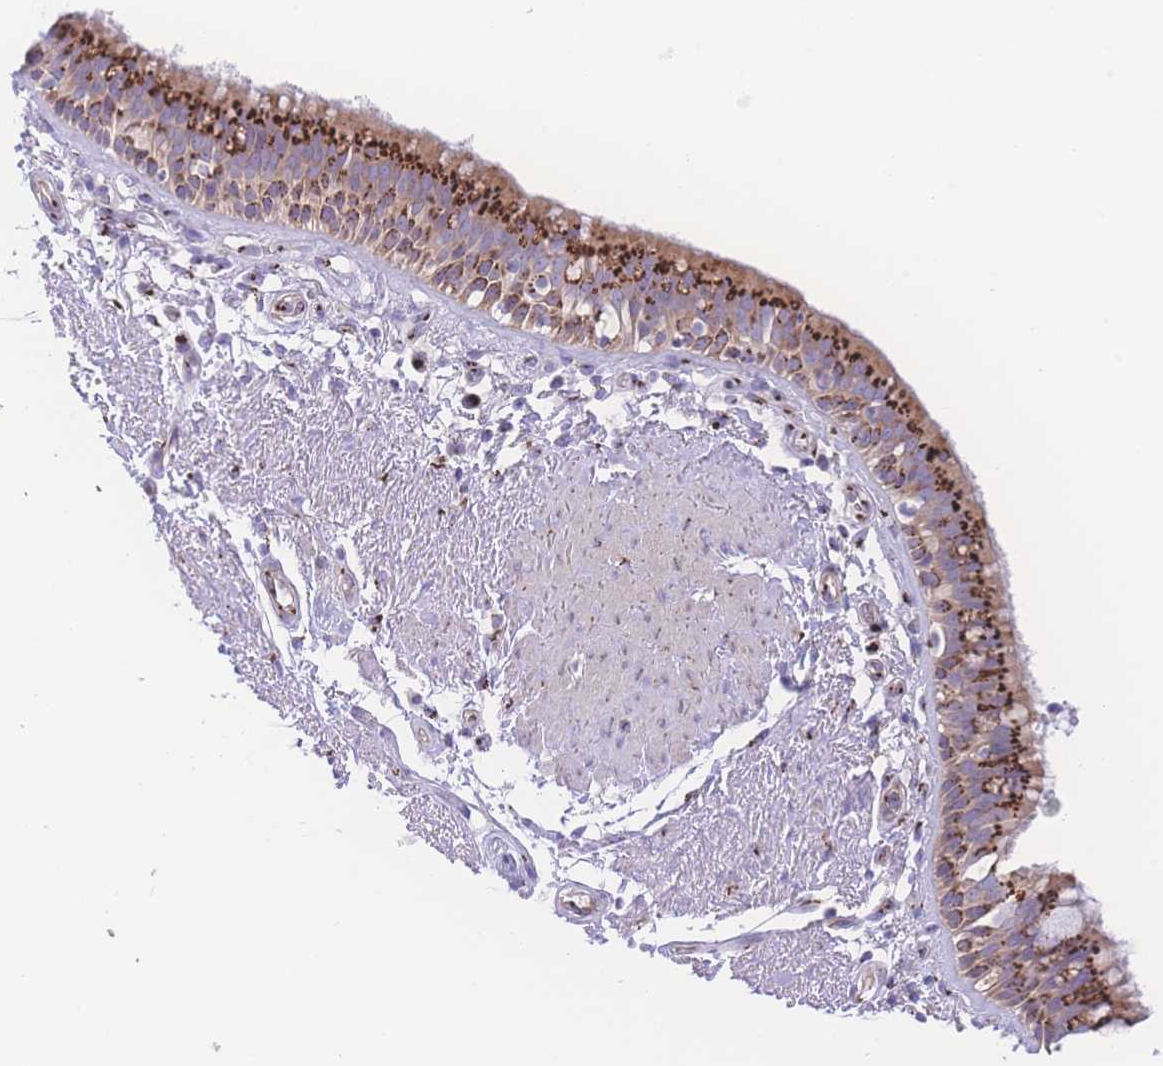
{"staining": {"intensity": "strong", "quantity": ">75%", "location": "cytoplasmic/membranous"}, "tissue": "bronchus", "cell_type": "Respiratory epithelial cells", "image_type": "normal", "snomed": [{"axis": "morphology", "description": "Normal tissue, NOS"}, {"axis": "morphology", "description": "Neoplasm, uncertain whether benign or malignant"}, {"axis": "topography", "description": "Bronchus"}, {"axis": "topography", "description": "Lung"}], "caption": "IHC histopathology image of benign bronchus: human bronchus stained using immunohistochemistry shows high levels of strong protein expression localized specifically in the cytoplasmic/membranous of respiratory epithelial cells, appearing as a cytoplasmic/membranous brown color.", "gene": "GOLM2", "patient": {"sex": "male", "age": 55}}